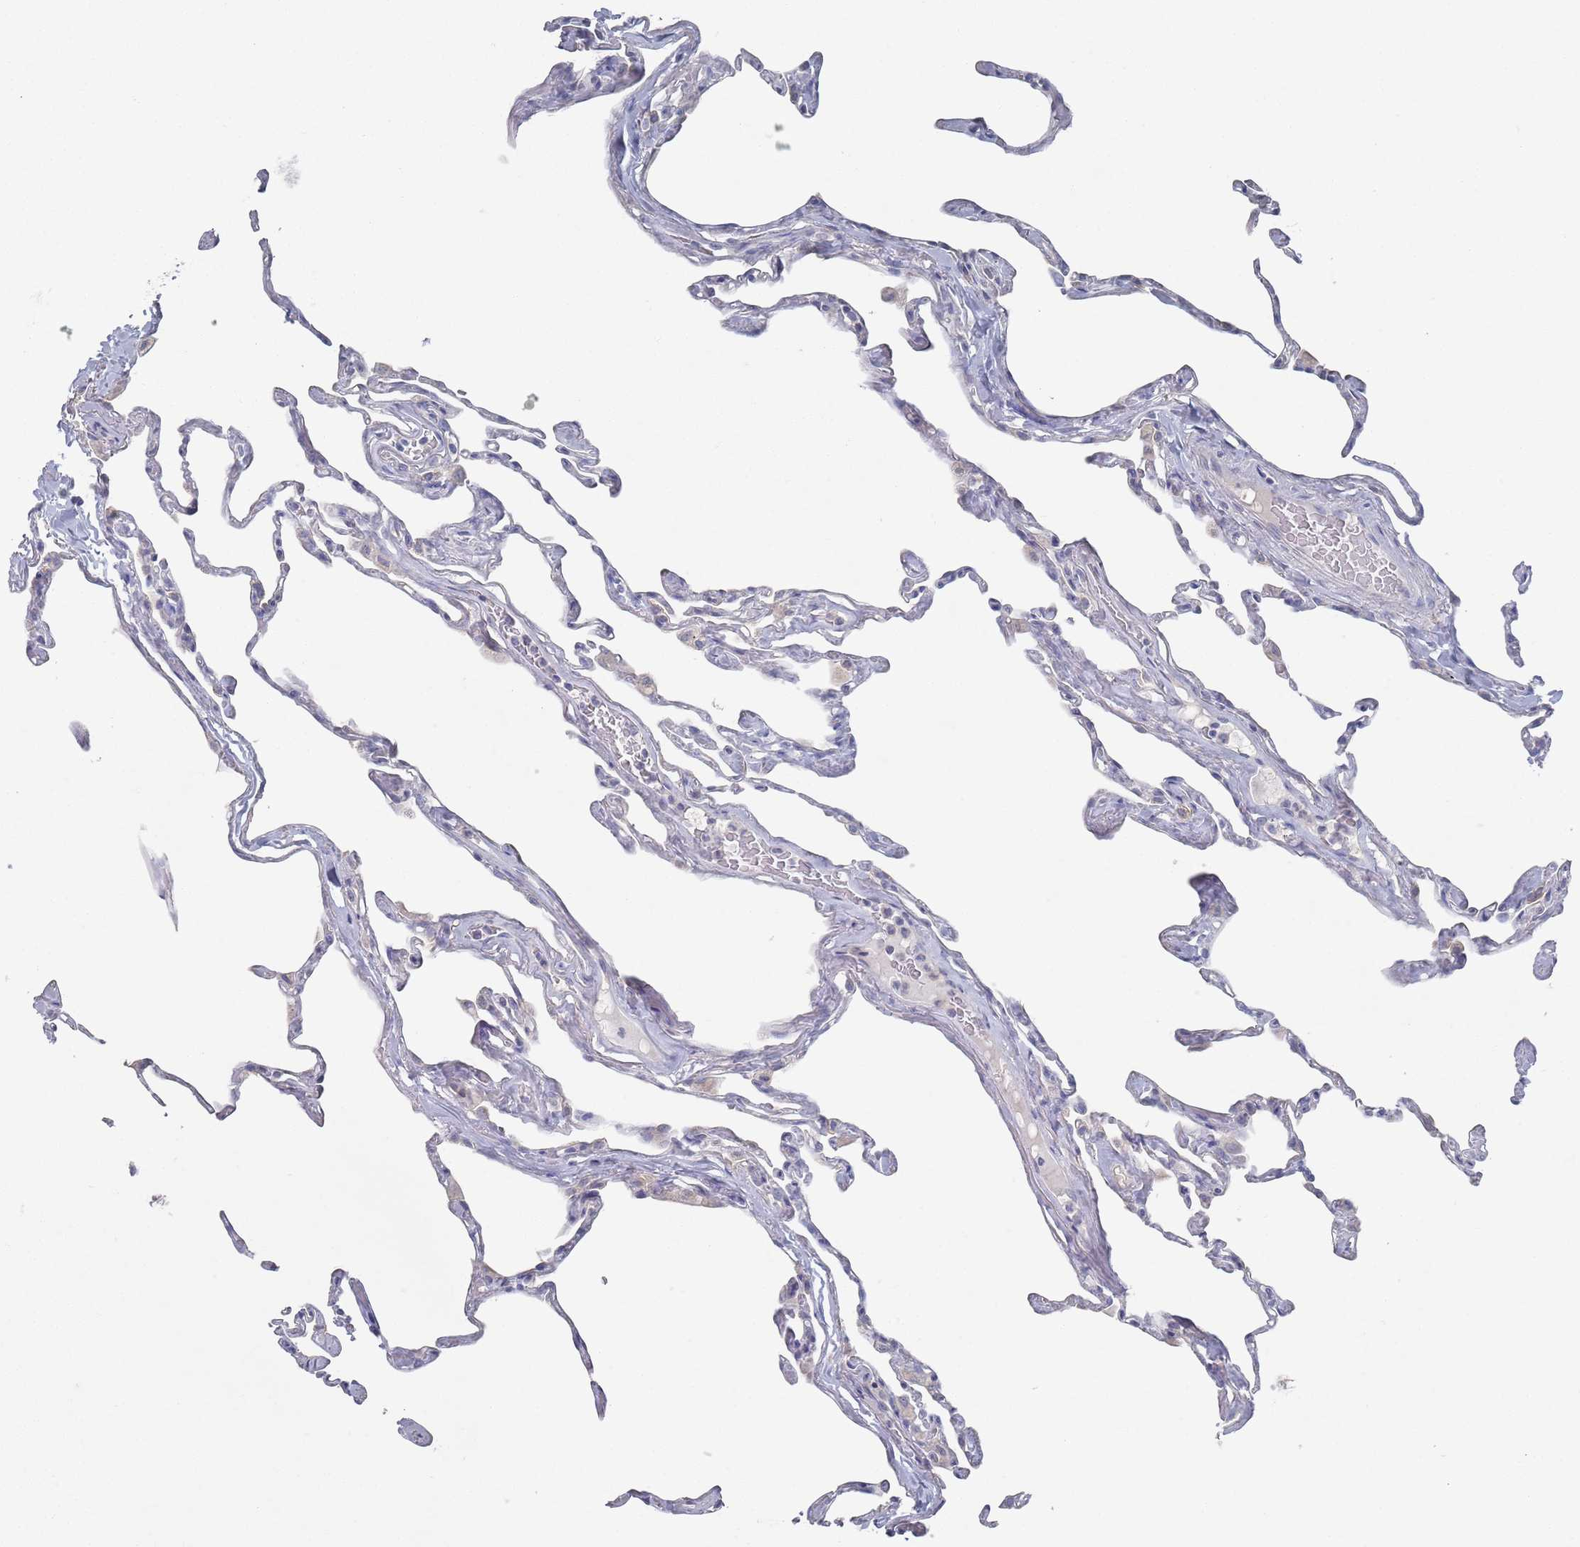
{"staining": {"intensity": "negative", "quantity": "none", "location": "none"}, "tissue": "lung", "cell_type": "Alveolar cells", "image_type": "normal", "snomed": [{"axis": "morphology", "description": "Normal tissue, NOS"}, {"axis": "topography", "description": "Lung"}], "caption": "Immunohistochemistry of normal lung demonstrates no expression in alveolar cells.", "gene": "PROM2", "patient": {"sex": "male", "age": 65}}